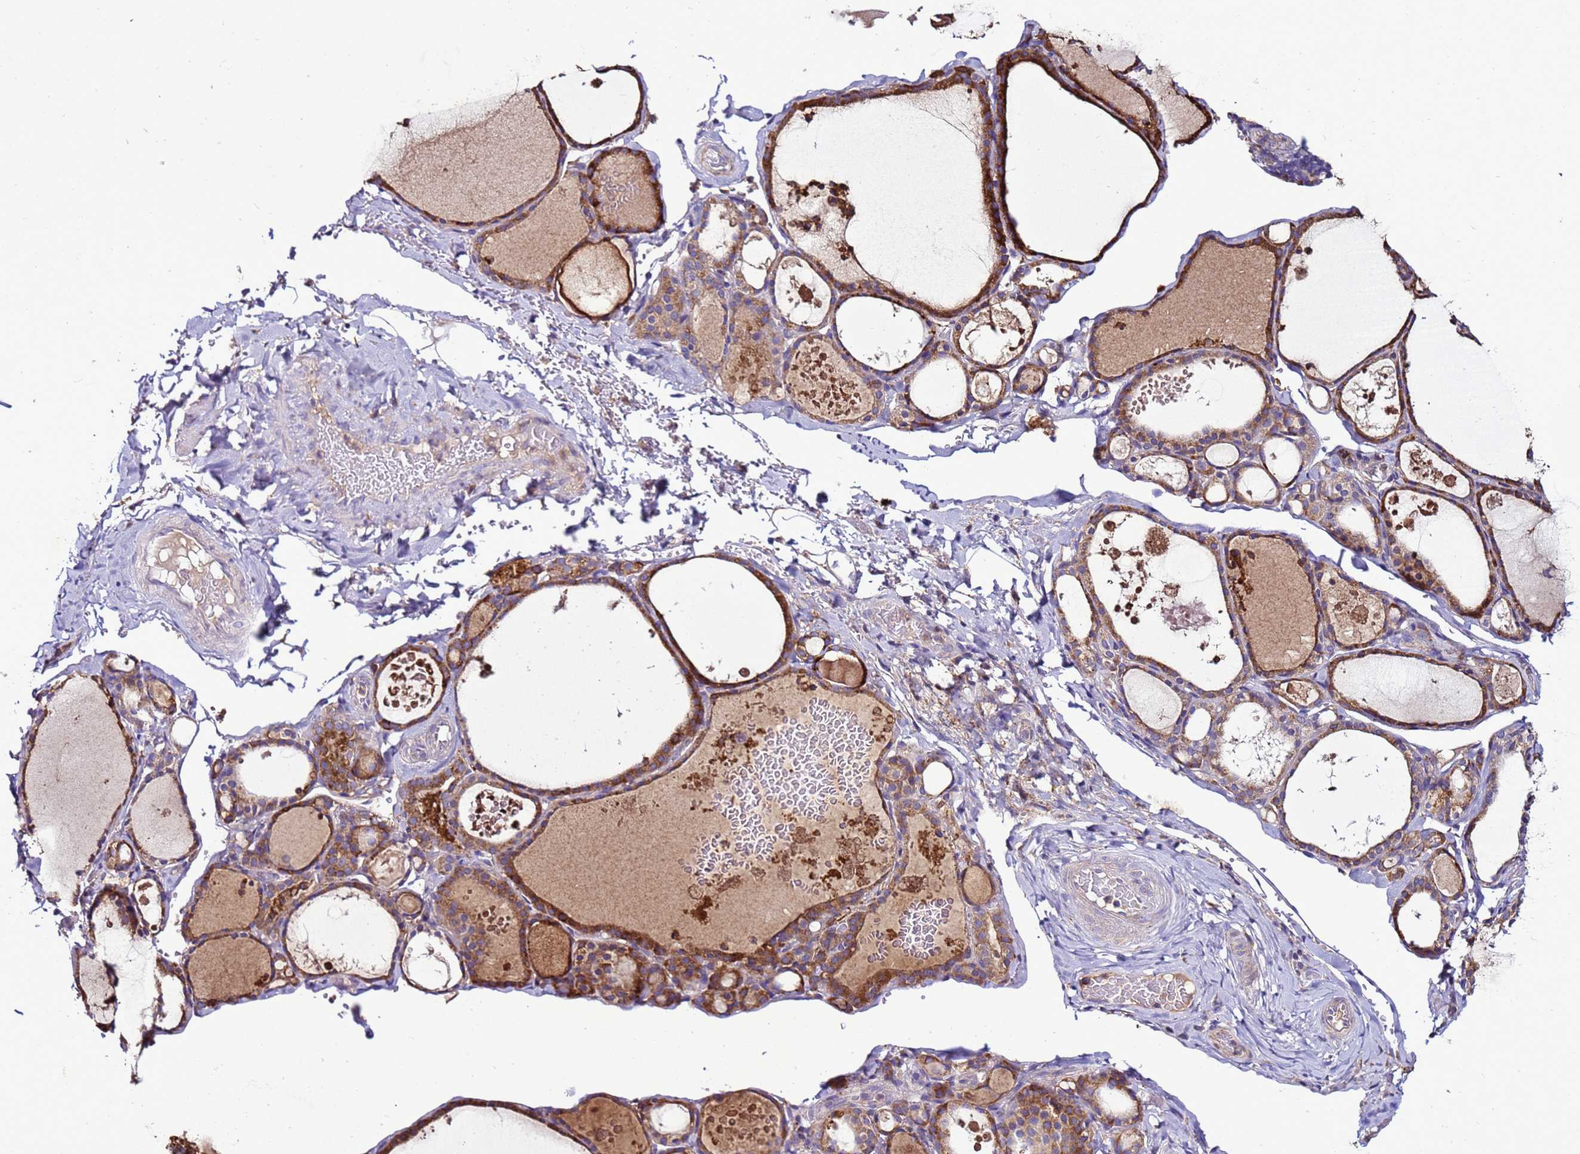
{"staining": {"intensity": "strong", "quantity": ">75%", "location": "cytoplasmic/membranous"}, "tissue": "thyroid gland", "cell_type": "Glandular cells", "image_type": "normal", "snomed": [{"axis": "morphology", "description": "Normal tissue, NOS"}, {"axis": "topography", "description": "Thyroid gland"}], "caption": "Approximately >75% of glandular cells in normal thyroid gland reveal strong cytoplasmic/membranous protein positivity as visualized by brown immunohistochemical staining.", "gene": "ANTKMT", "patient": {"sex": "male", "age": 56}}